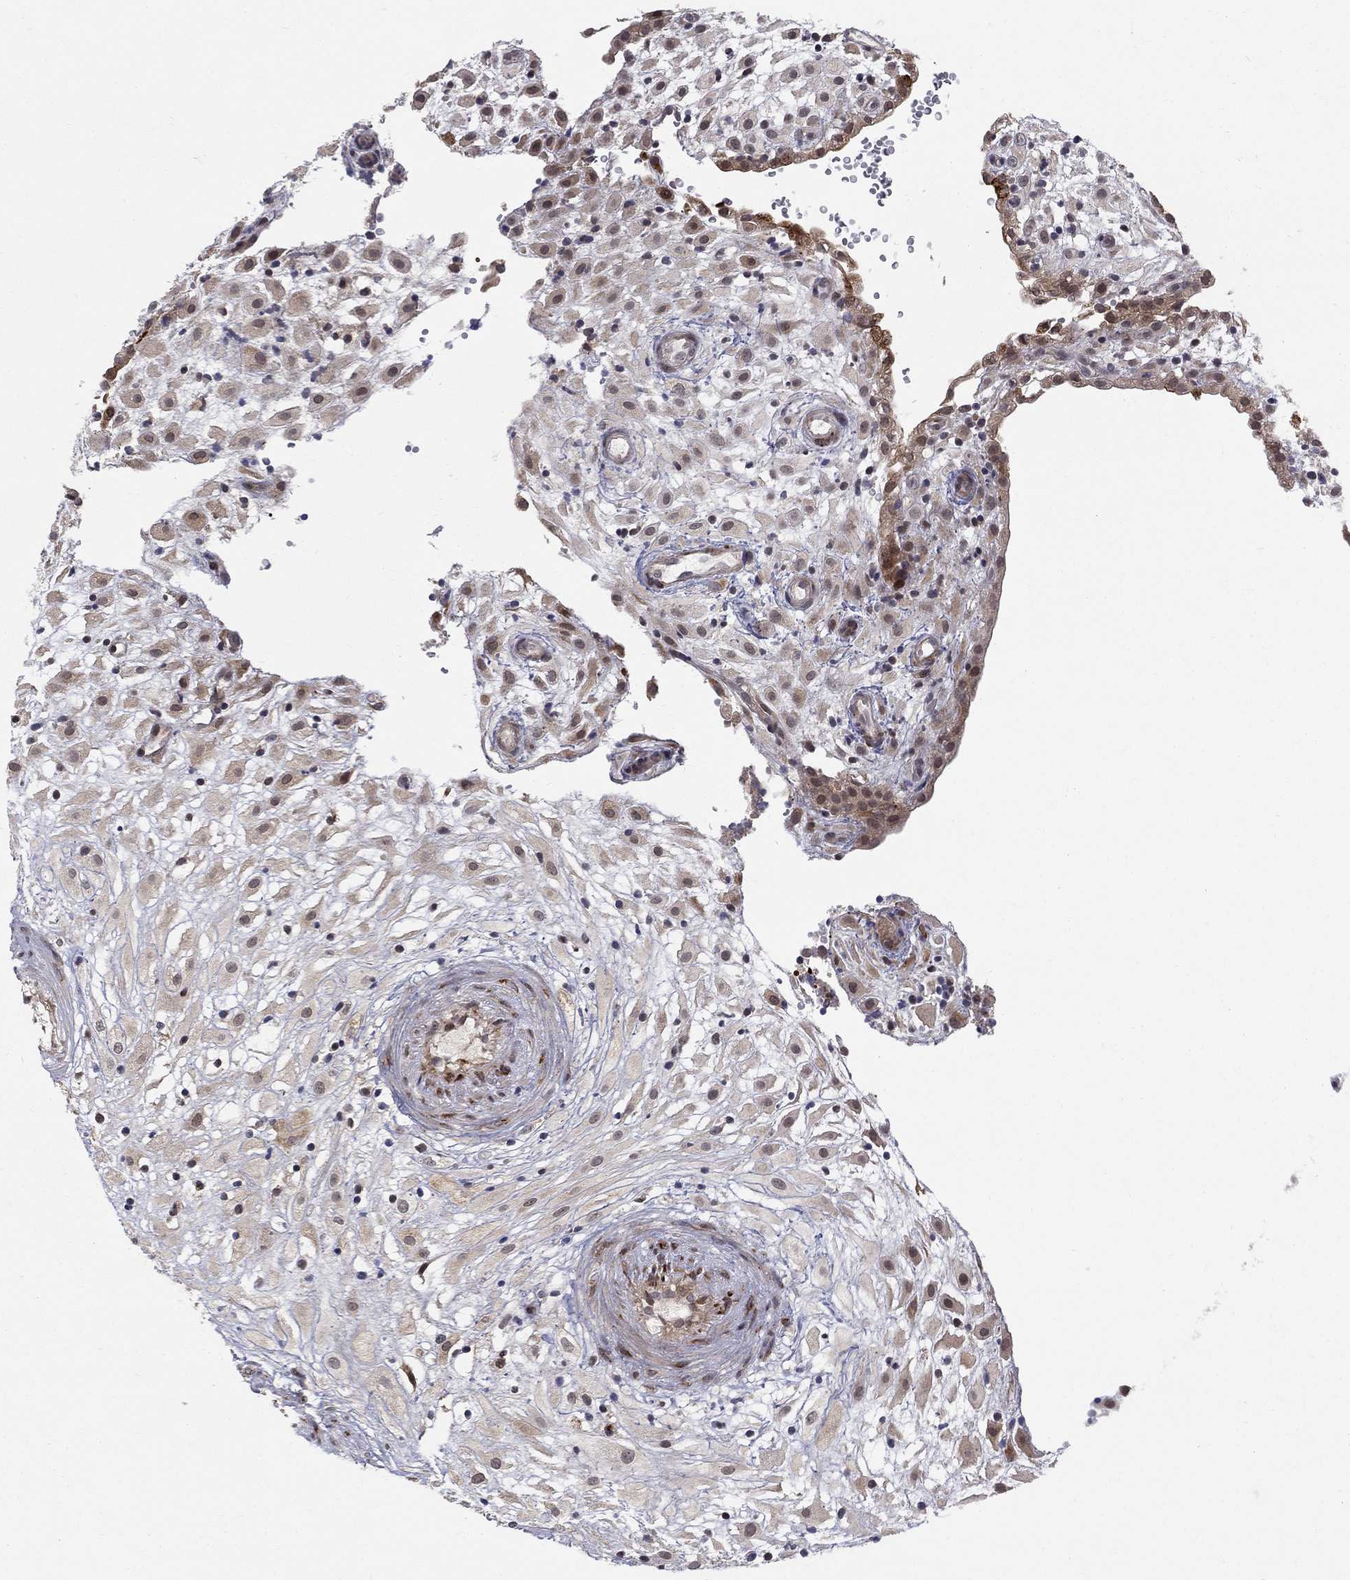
{"staining": {"intensity": "weak", "quantity": "25%-75%", "location": "cytoplasmic/membranous"}, "tissue": "placenta", "cell_type": "Decidual cells", "image_type": "normal", "snomed": [{"axis": "morphology", "description": "Normal tissue, NOS"}, {"axis": "topography", "description": "Placenta"}], "caption": "A high-resolution image shows immunohistochemistry staining of unremarkable placenta, which displays weak cytoplasmic/membranous staining in about 25%-75% of decidual cells.", "gene": "WDR19", "patient": {"sex": "female", "age": 24}}